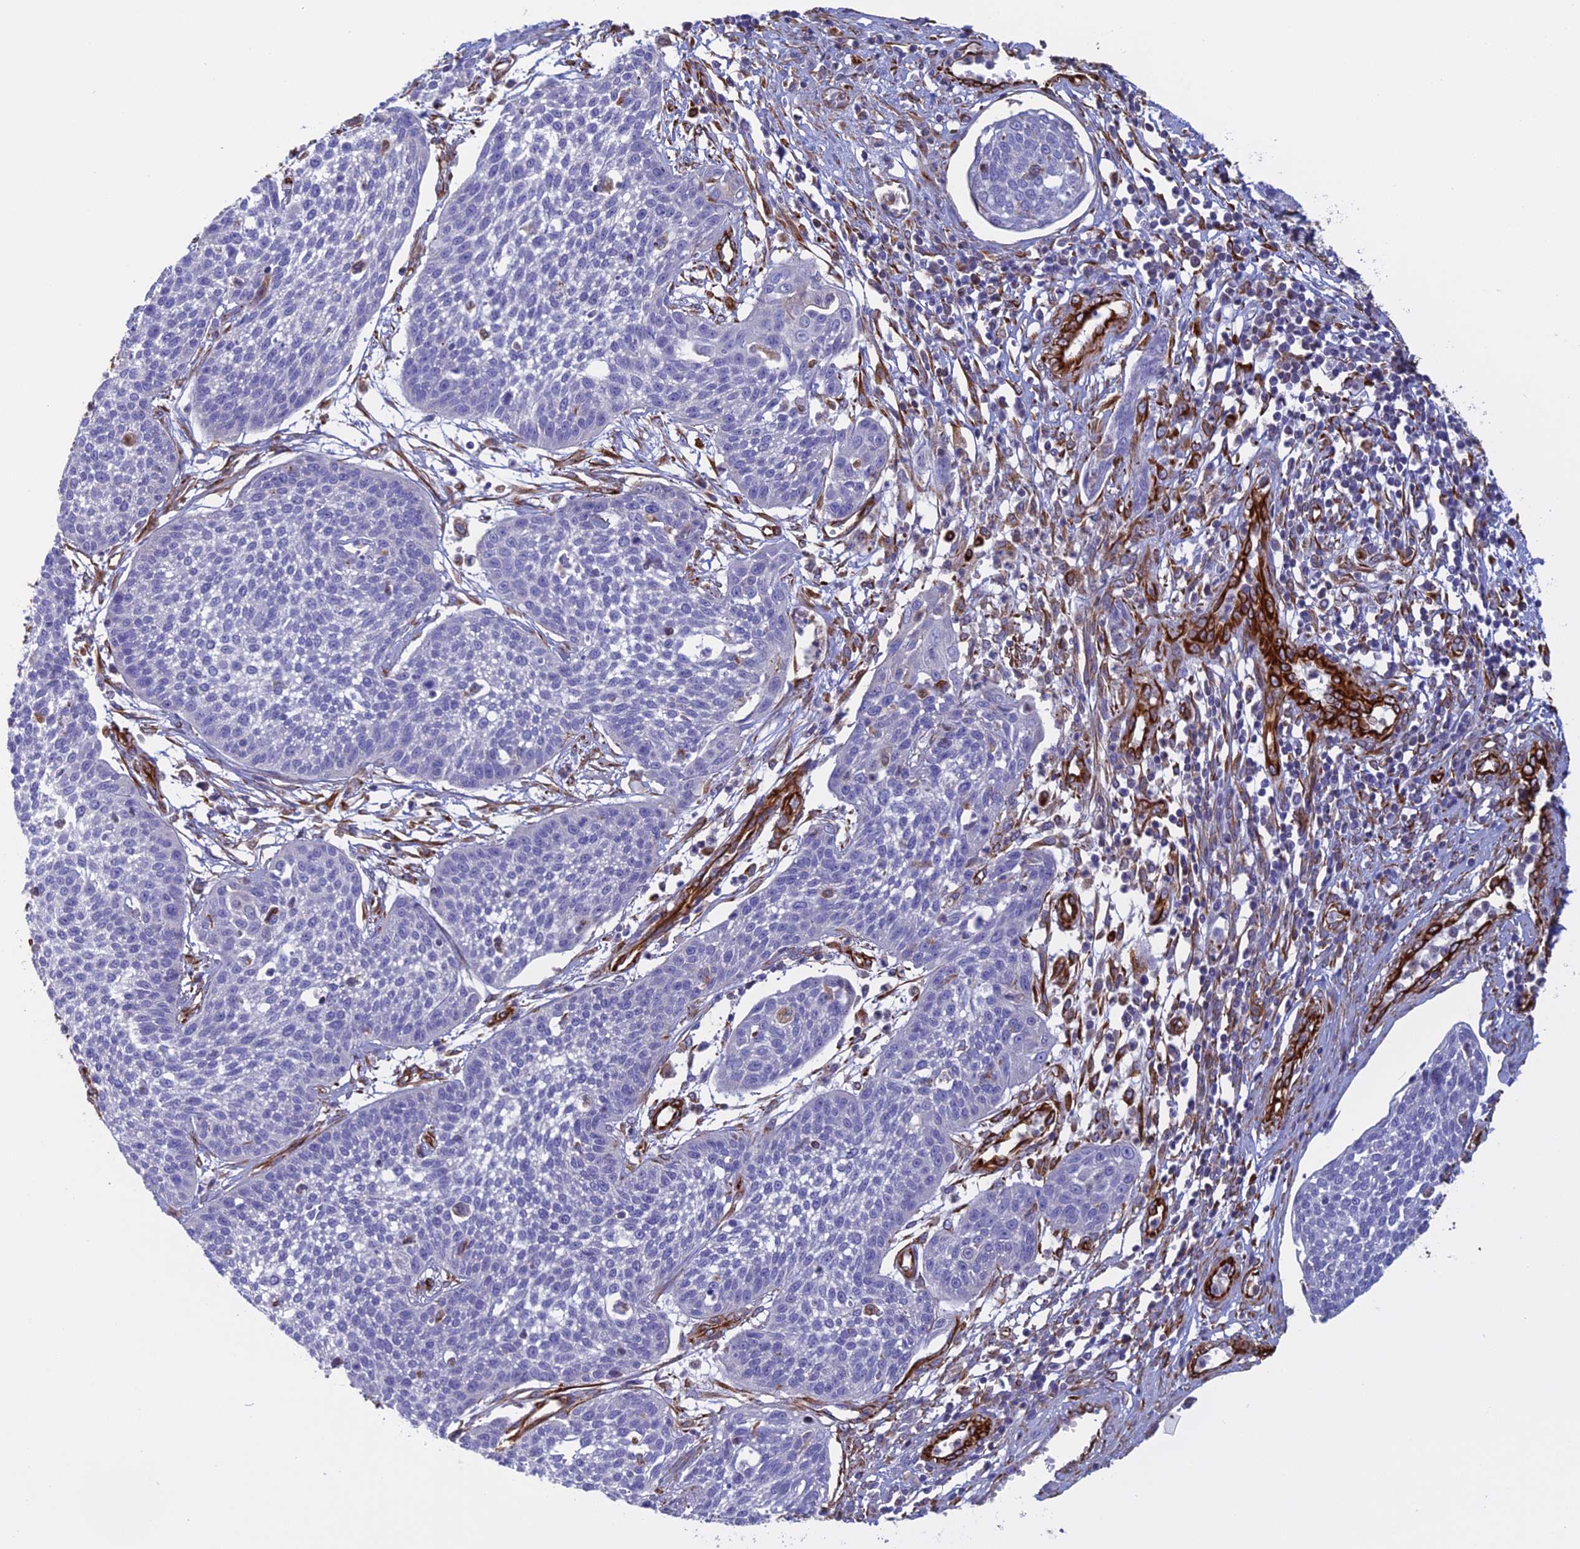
{"staining": {"intensity": "negative", "quantity": "none", "location": "none"}, "tissue": "cervical cancer", "cell_type": "Tumor cells", "image_type": "cancer", "snomed": [{"axis": "morphology", "description": "Squamous cell carcinoma, NOS"}, {"axis": "topography", "description": "Cervix"}], "caption": "IHC photomicrograph of human cervical squamous cell carcinoma stained for a protein (brown), which exhibits no expression in tumor cells. (Immunohistochemistry (ihc), brightfield microscopy, high magnification).", "gene": "FBXL20", "patient": {"sex": "female", "age": 34}}